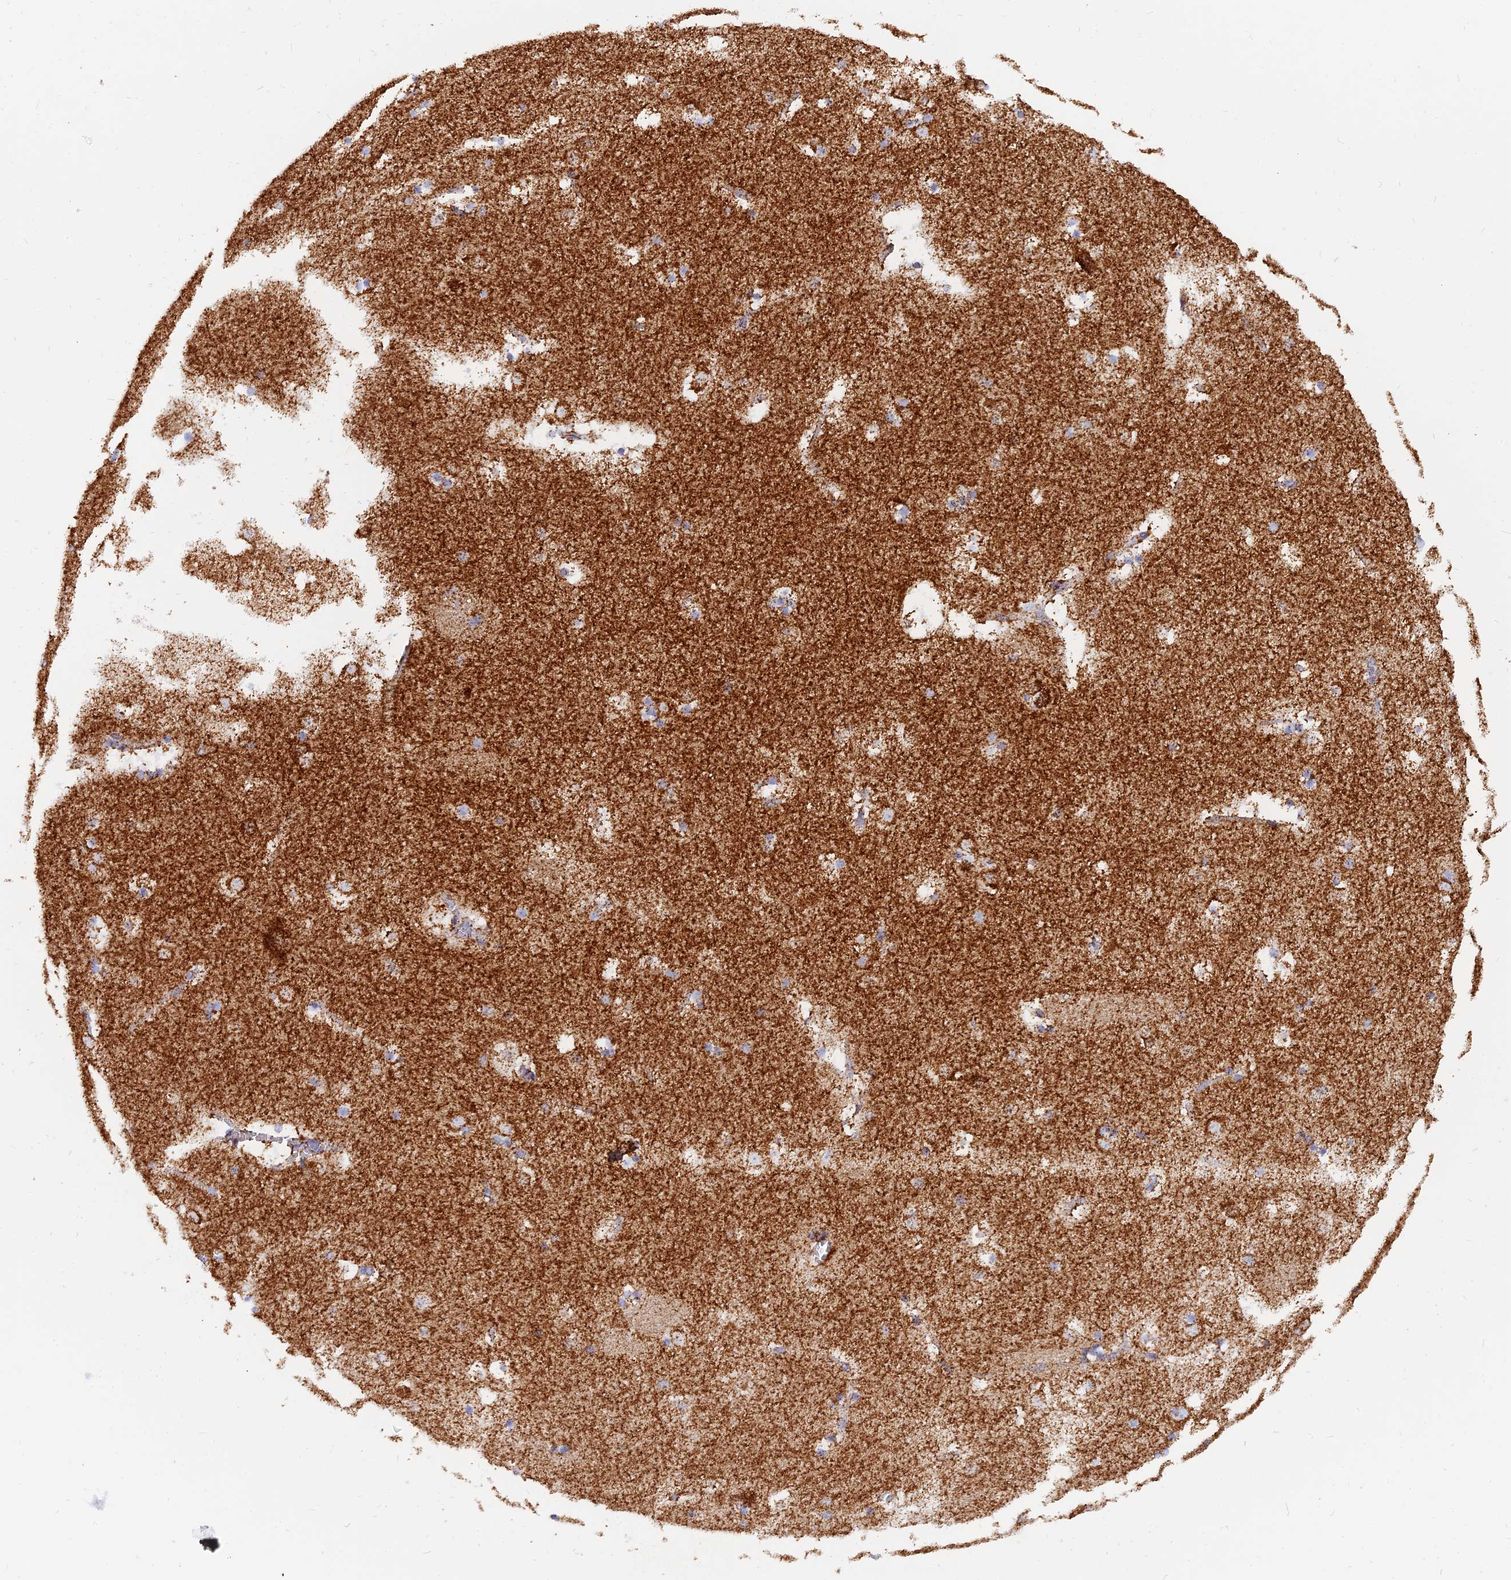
{"staining": {"intensity": "strong", "quantity": "<25%", "location": "cytoplasmic/membranous"}, "tissue": "caudate", "cell_type": "Glial cells", "image_type": "normal", "snomed": [{"axis": "morphology", "description": "Normal tissue, NOS"}, {"axis": "topography", "description": "Lateral ventricle wall"}], "caption": "The immunohistochemical stain highlights strong cytoplasmic/membranous expression in glial cells of normal caudate.", "gene": "NDUFB6", "patient": {"sex": "male", "age": 45}}